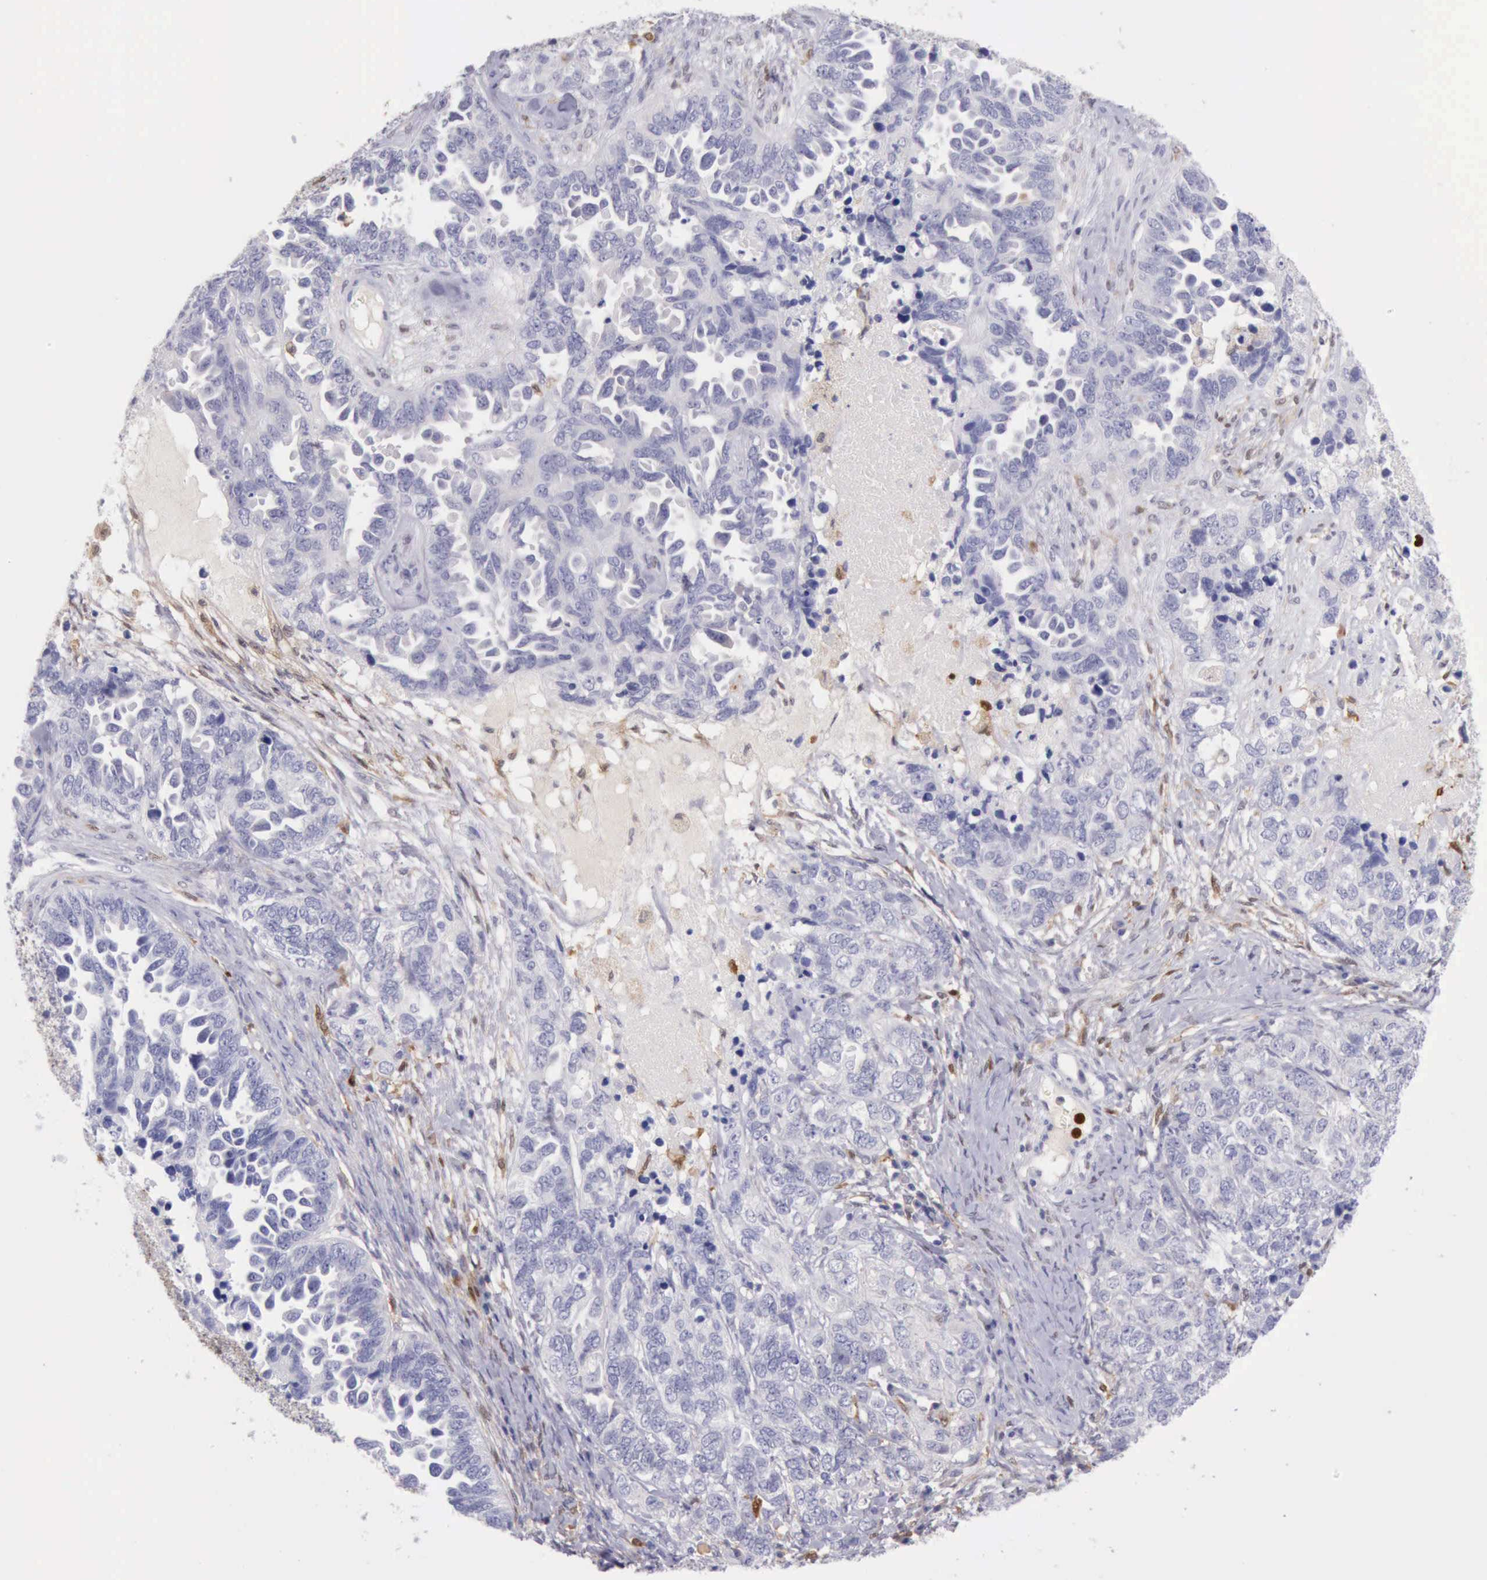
{"staining": {"intensity": "negative", "quantity": "none", "location": "none"}, "tissue": "ovarian cancer", "cell_type": "Tumor cells", "image_type": "cancer", "snomed": [{"axis": "morphology", "description": "Cystadenocarcinoma, serous, NOS"}, {"axis": "topography", "description": "Ovary"}], "caption": "A high-resolution image shows immunohistochemistry staining of ovarian cancer (serous cystadenocarcinoma), which demonstrates no significant expression in tumor cells. (DAB IHC, high magnification).", "gene": "CSTA", "patient": {"sex": "female", "age": 82}}